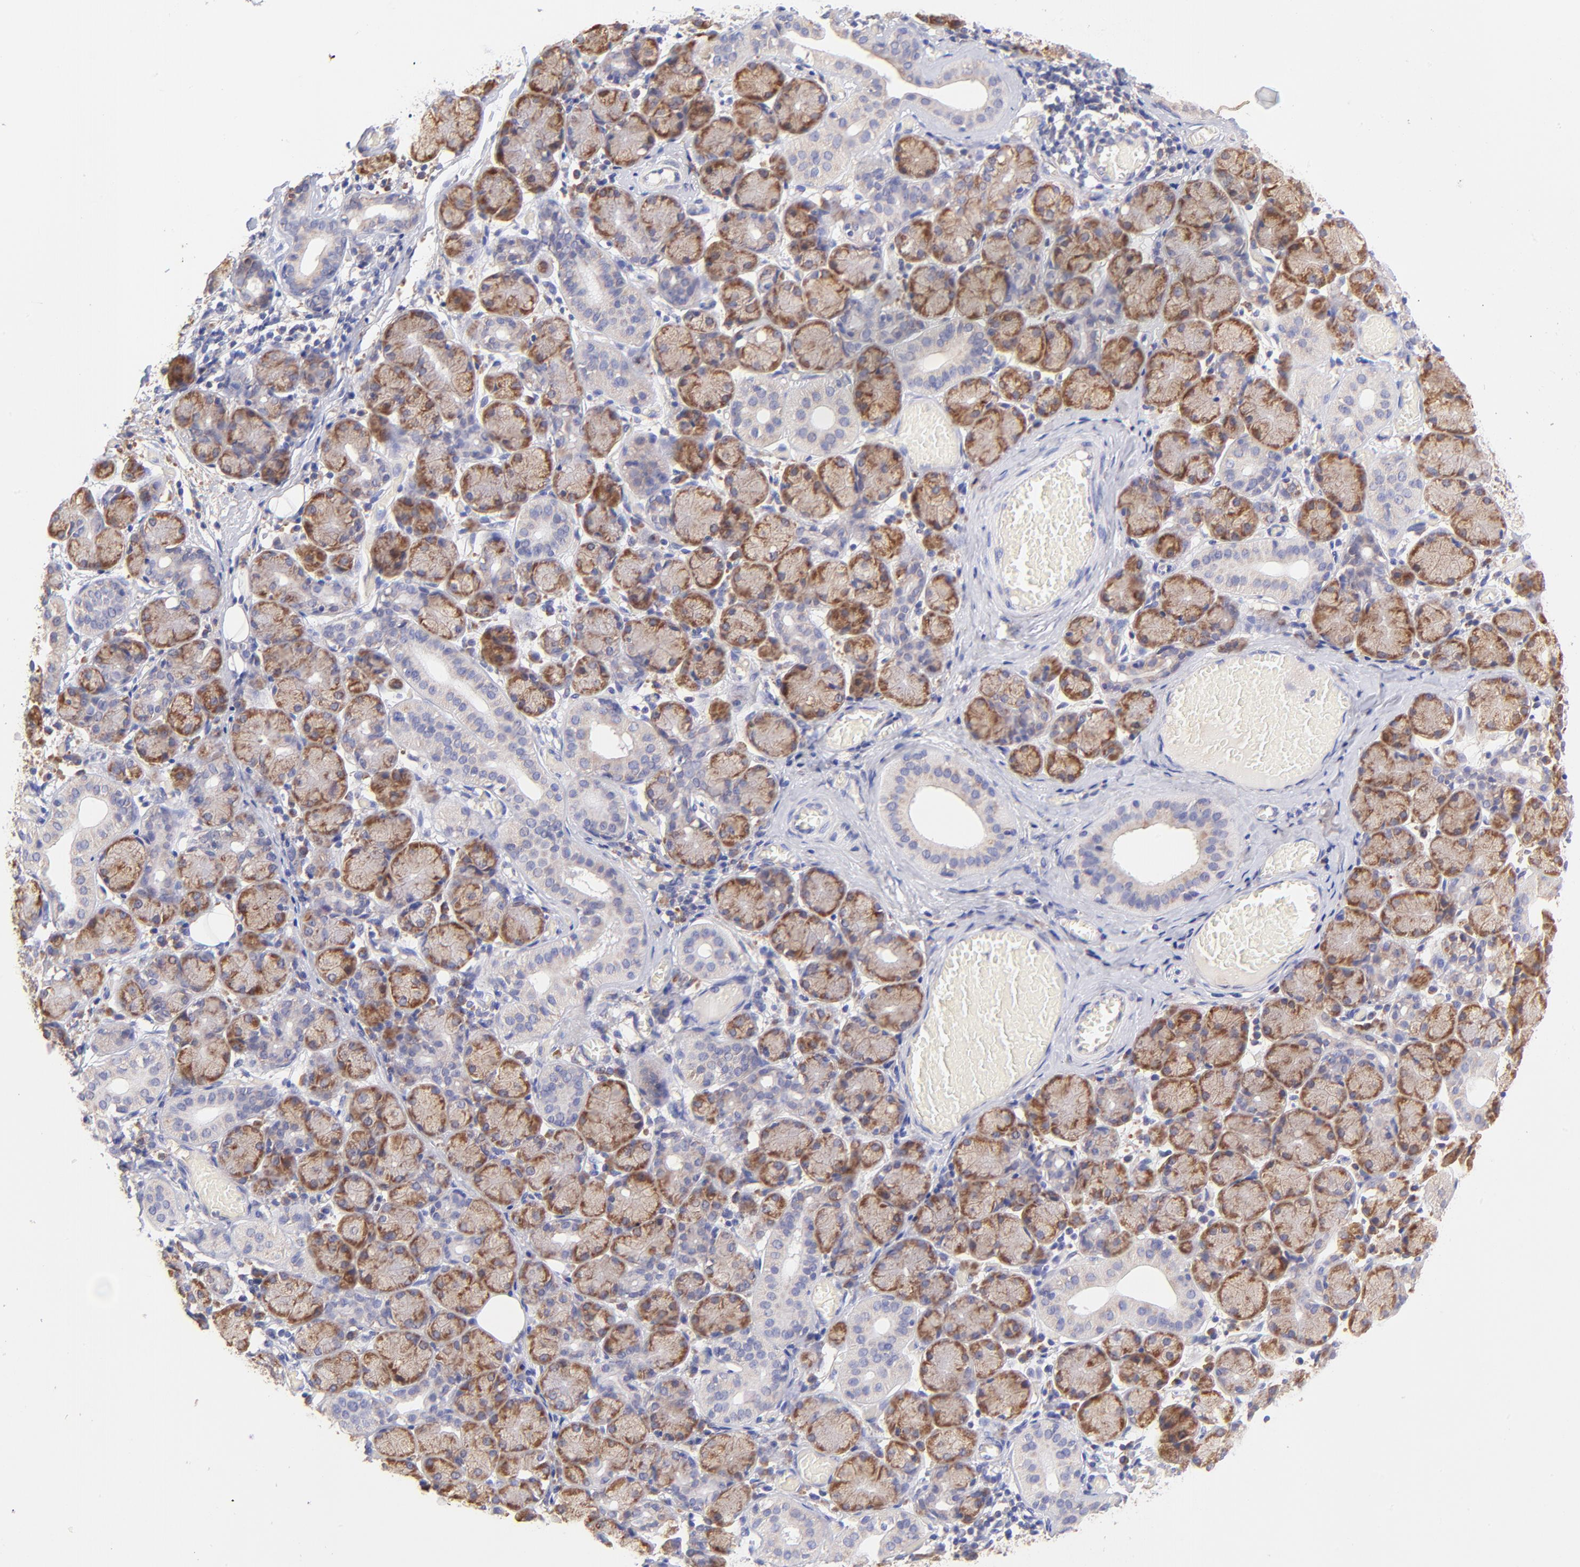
{"staining": {"intensity": "moderate", "quantity": ">75%", "location": "cytoplasmic/membranous"}, "tissue": "salivary gland", "cell_type": "Glandular cells", "image_type": "normal", "snomed": [{"axis": "morphology", "description": "Normal tissue, NOS"}, {"axis": "topography", "description": "Salivary gland"}], "caption": "A high-resolution photomicrograph shows immunohistochemistry (IHC) staining of unremarkable salivary gland, which exhibits moderate cytoplasmic/membranous expression in about >75% of glandular cells.", "gene": "RPL11", "patient": {"sex": "female", "age": 24}}